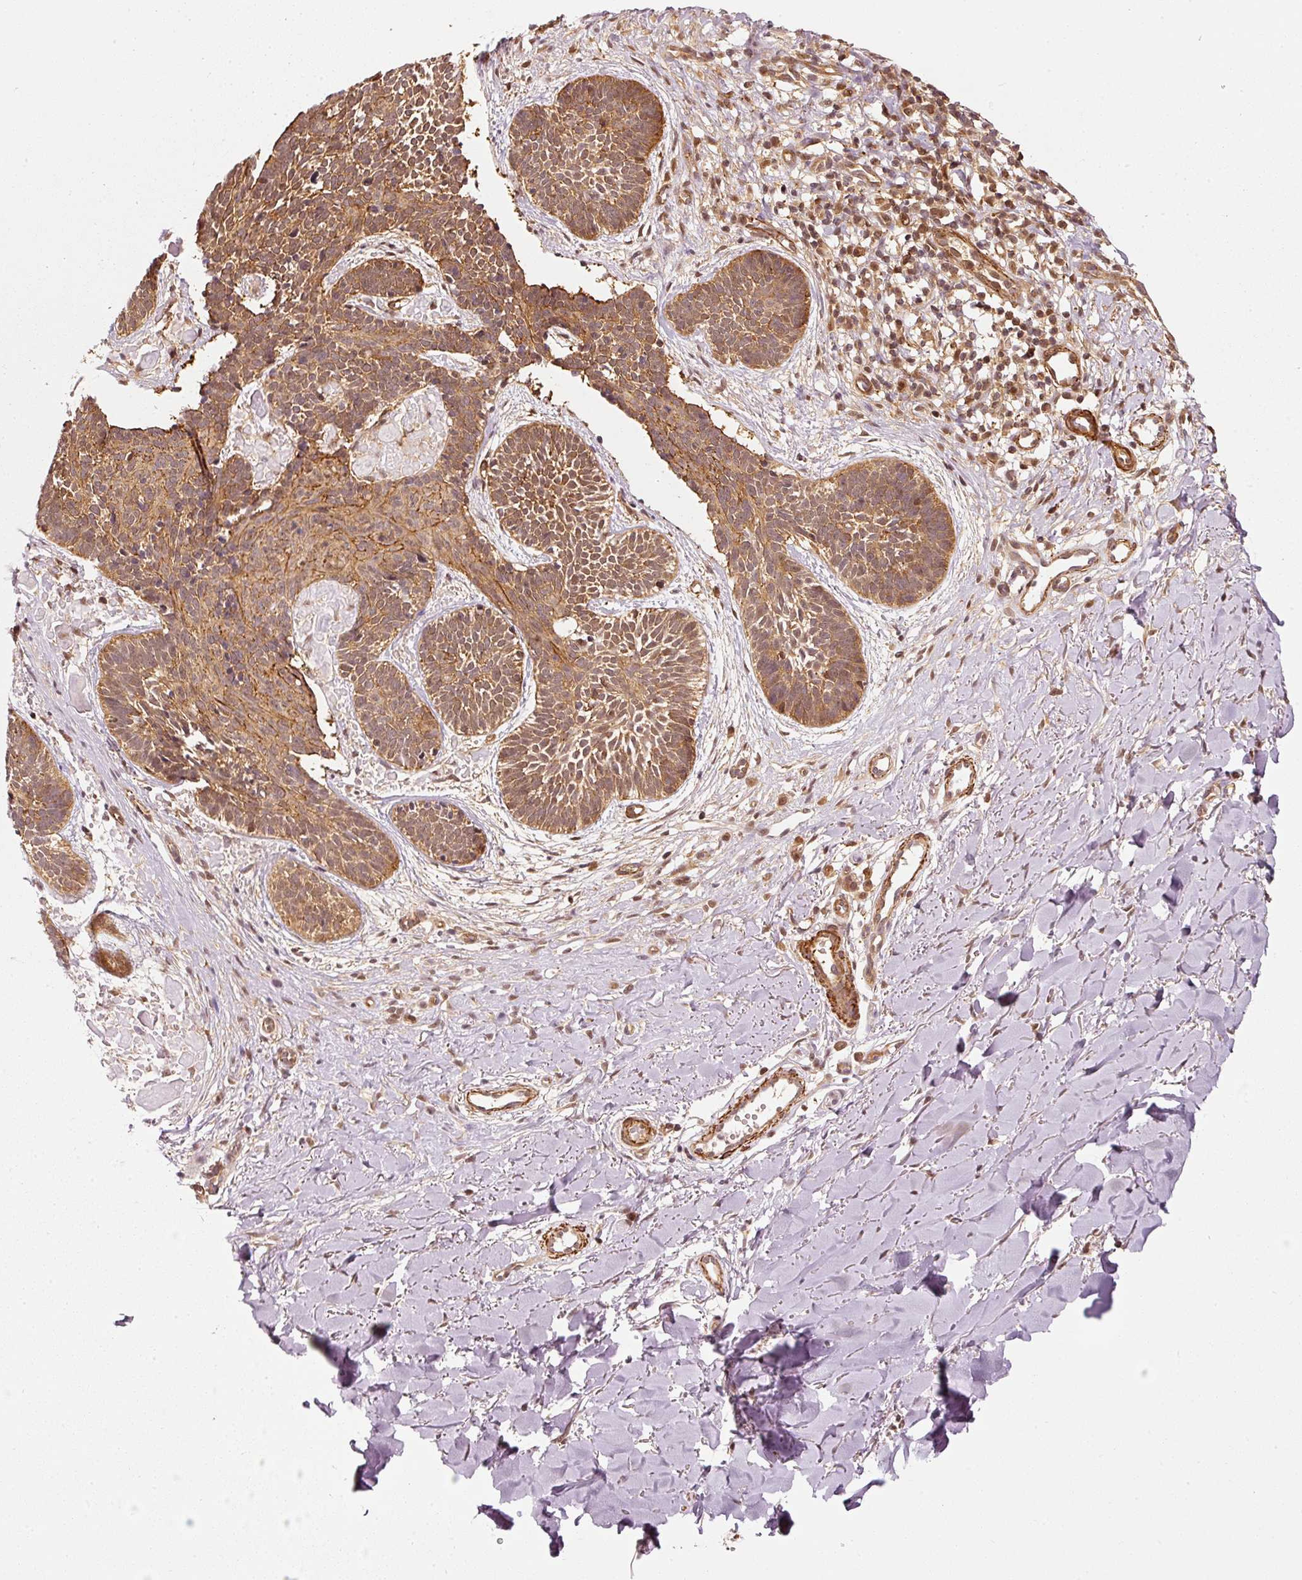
{"staining": {"intensity": "moderate", "quantity": ">75%", "location": "cytoplasmic/membranous,nuclear"}, "tissue": "skin cancer", "cell_type": "Tumor cells", "image_type": "cancer", "snomed": [{"axis": "morphology", "description": "Basal cell carcinoma"}, {"axis": "topography", "description": "Skin"}], "caption": "IHC photomicrograph of neoplastic tissue: human skin cancer (basal cell carcinoma) stained using IHC displays medium levels of moderate protein expression localized specifically in the cytoplasmic/membranous and nuclear of tumor cells, appearing as a cytoplasmic/membranous and nuclear brown color.", "gene": "PSMD1", "patient": {"sex": "male", "age": 49}}